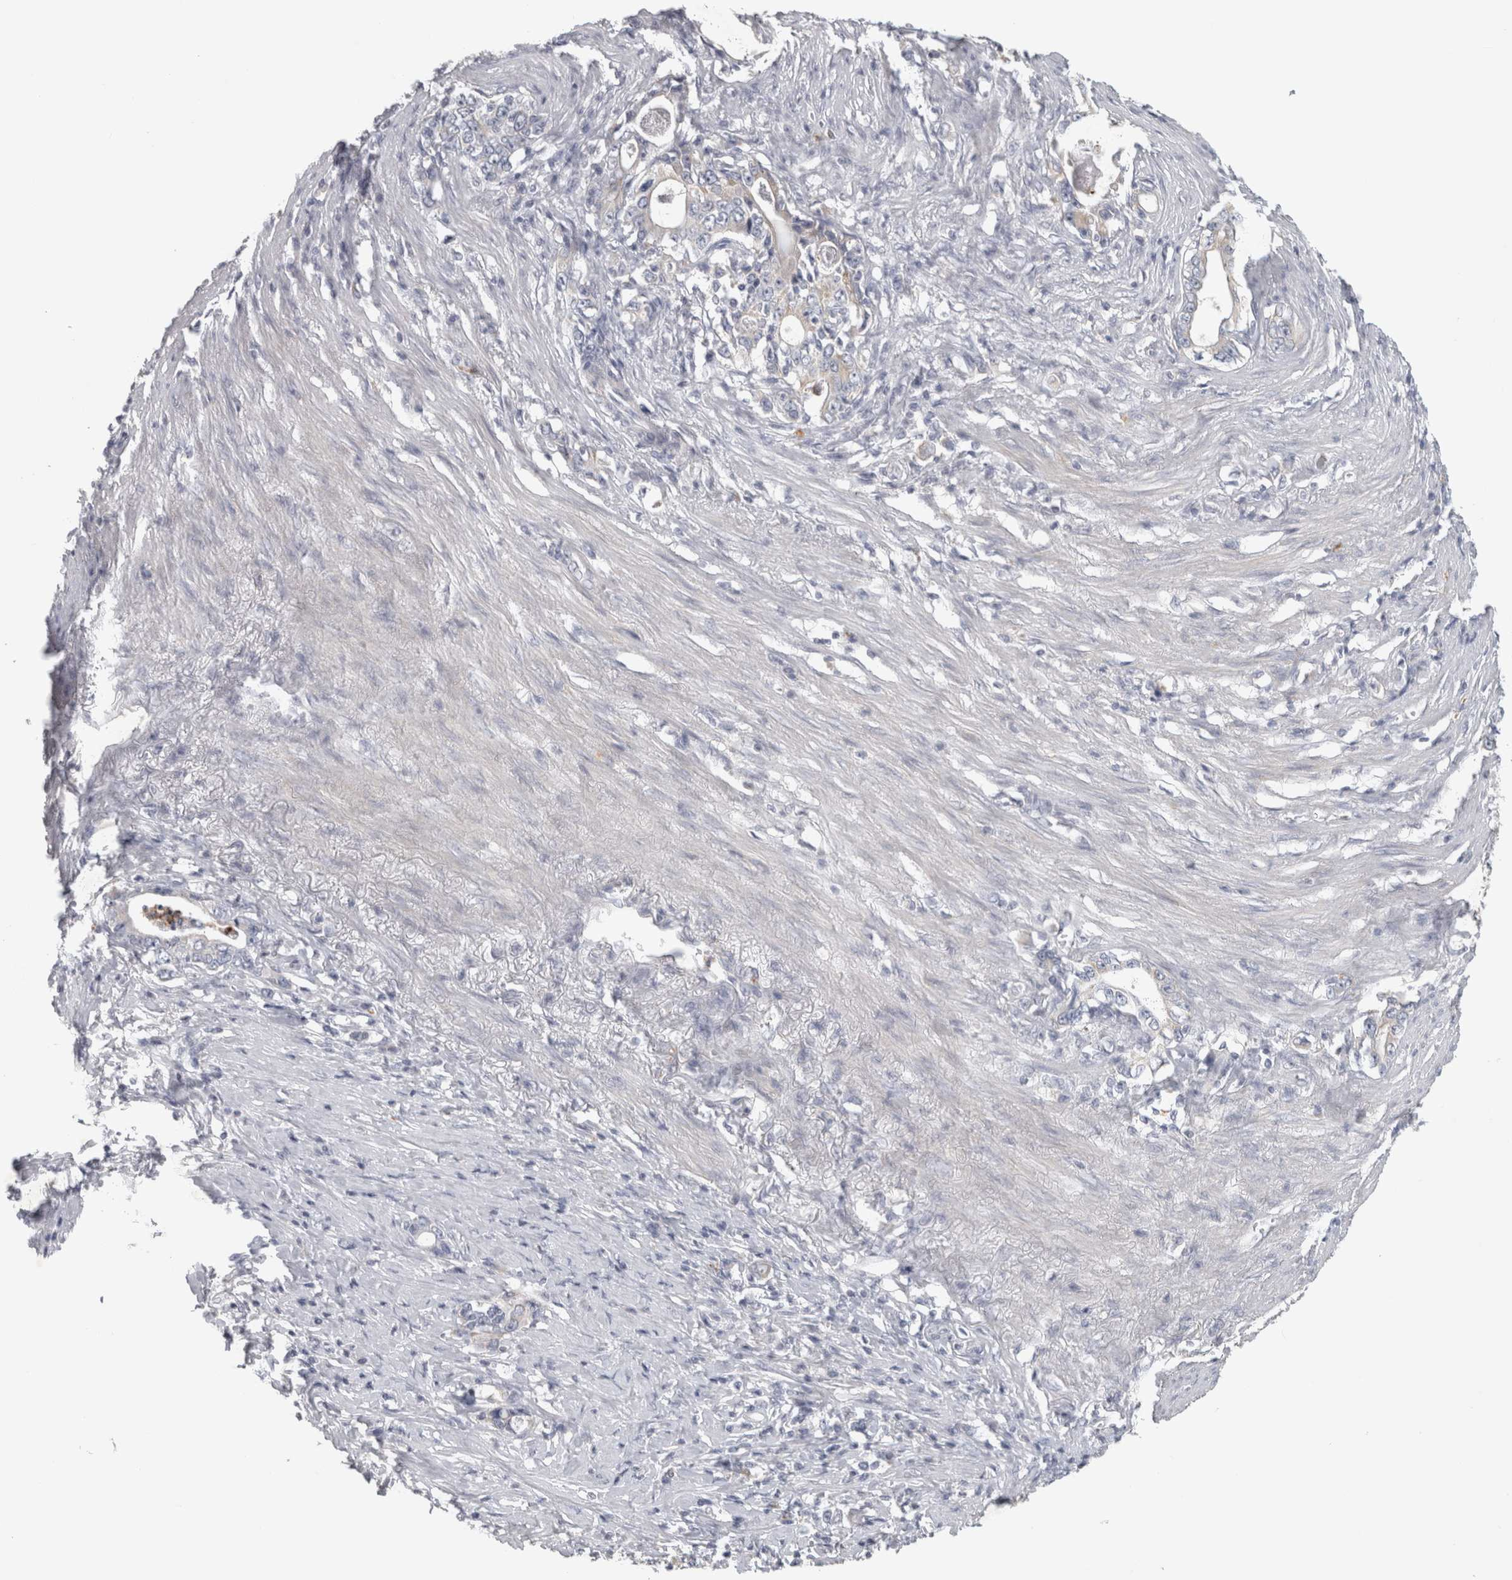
{"staining": {"intensity": "negative", "quantity": "none", "location": "none"}, "tissue": "stomach cancer", "cell_type": "Tumor cells", "image_type": "cancer", "snomed": [{"axis": "morphology", "description": "Adenocarcinoma, NOS"}, {"axis": "topography", "description": "Stomach, lower"}], "caption": "Immunohistochemical staining of human stomach adenocarcinoma demonstrates no significant expression in tumor cells.", "gene": "PTPRN2", "patient": {"sex": "female", "age": 72}}